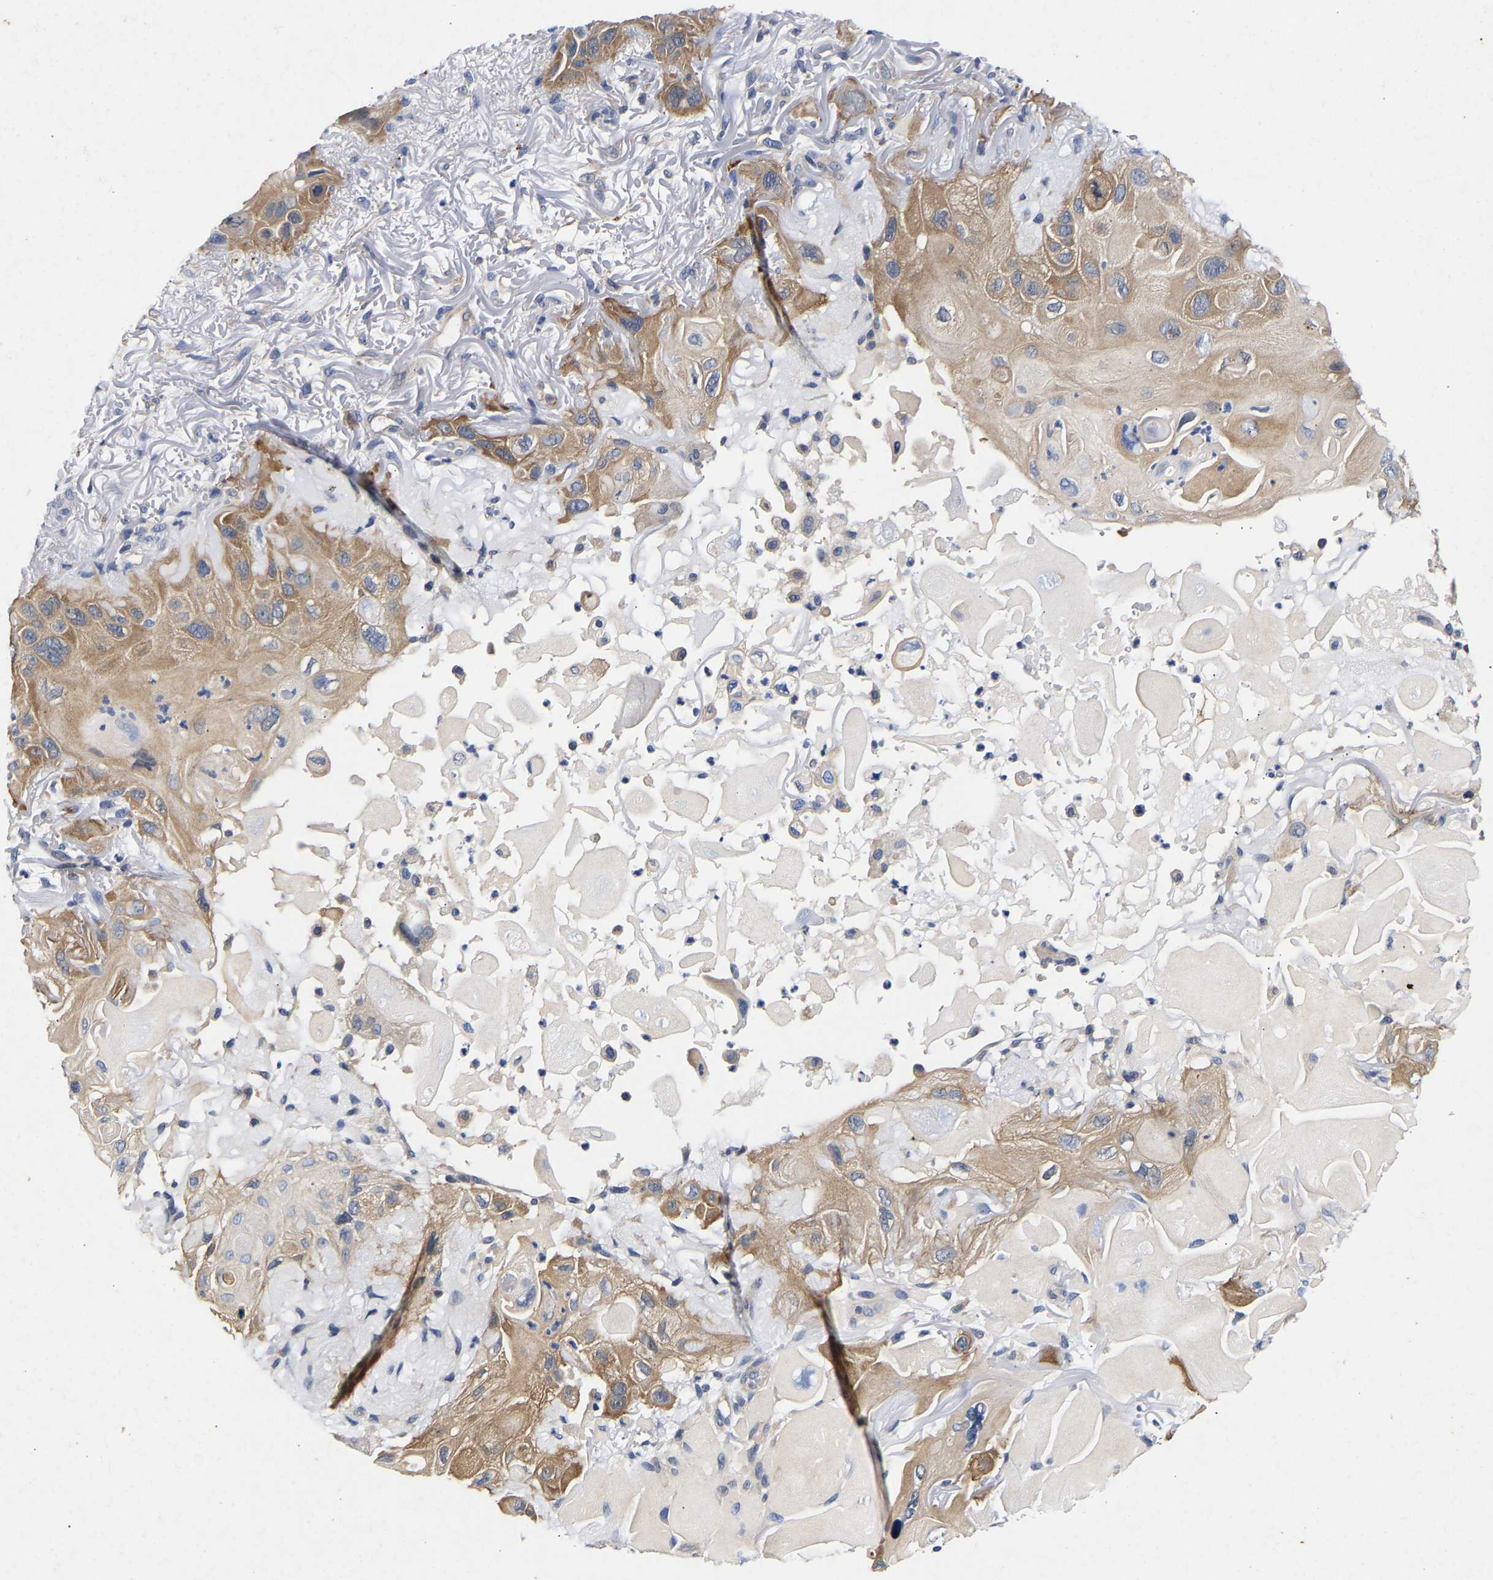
{"staining": {"intensity": "moderate", "quantity": ">75%", "location": "cytoplasmic/membranous"}, "tissue": "skin cancer", "cell_type": "Tumor cells", "image_type": "cancer", "snomed": [{"axis": "morphology", "description": "Squamous cell carcinoma, NOS"}, {"axis": "topography", "description": "Skin"}], "caption": "This is an image of IHC staining of skin squamous cell carcinoma, which shows moderate expression in the cytoplasmic/membranous of tumor cells.", "gene": "CCDC6", "patient": {"sex": "female", "age": 77}}